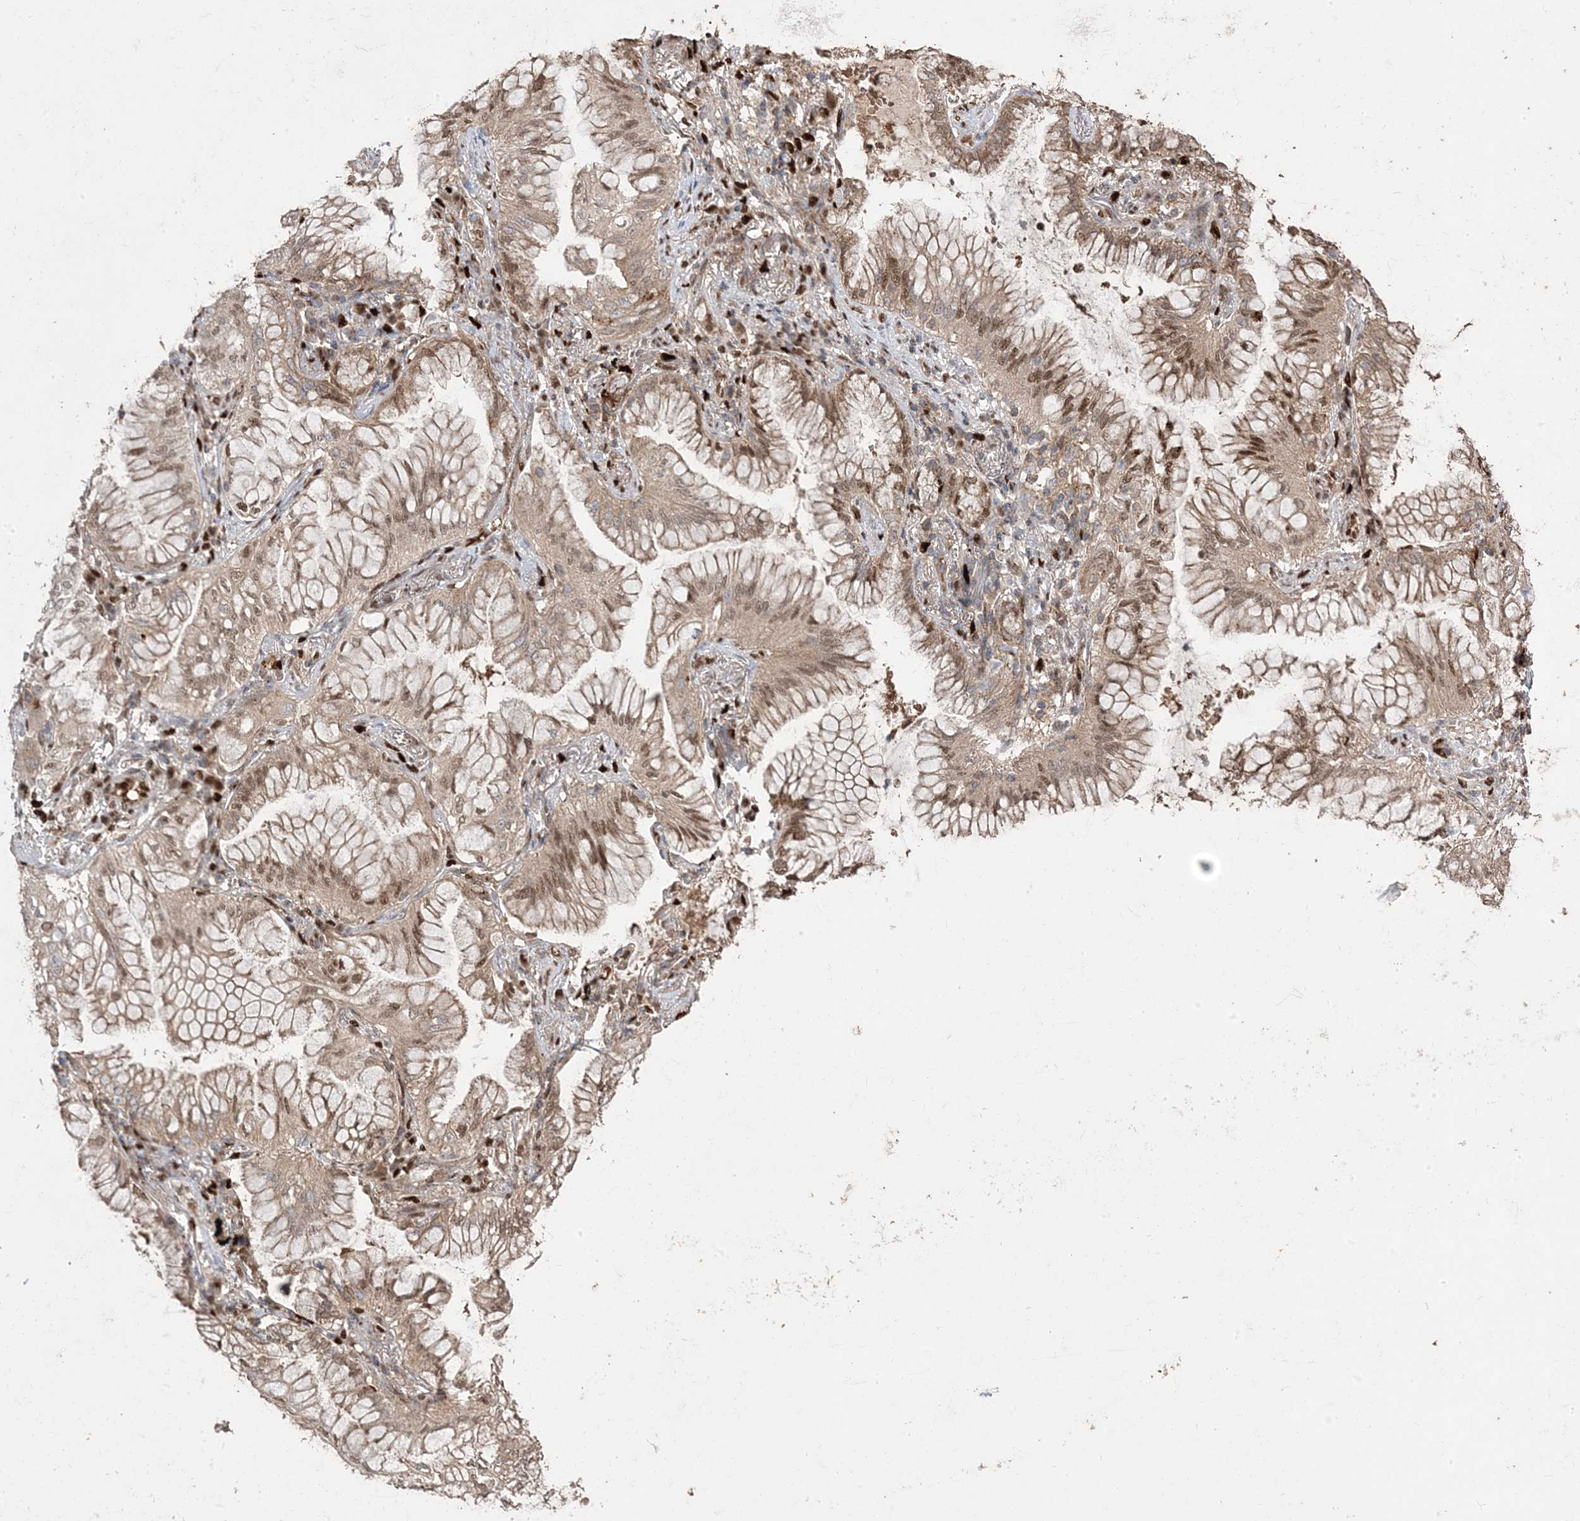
{"staining": {"intensity": "moderate", "quantity": ">75%", "location": "cytoplasmic/membranous,nuclear"}, "tissue": "lung cancer", "cell_type": "Tumor cells", "image_type": "cancer", "snomed": [{"axis": "morphology", "description": "Adenocarcinoma, NOS"}, {"axis": "topography", "description": "Lung"}], "caption": "This is an image of immunohistochemistry (IHC) staining of lung cancer (adenocarcinoma), which shows moderate expression in the cytoplasmic/membranous and nuclear of tumor cells.", "gene": "PPOX", "patient": {"sex": "female", "age": 70}}